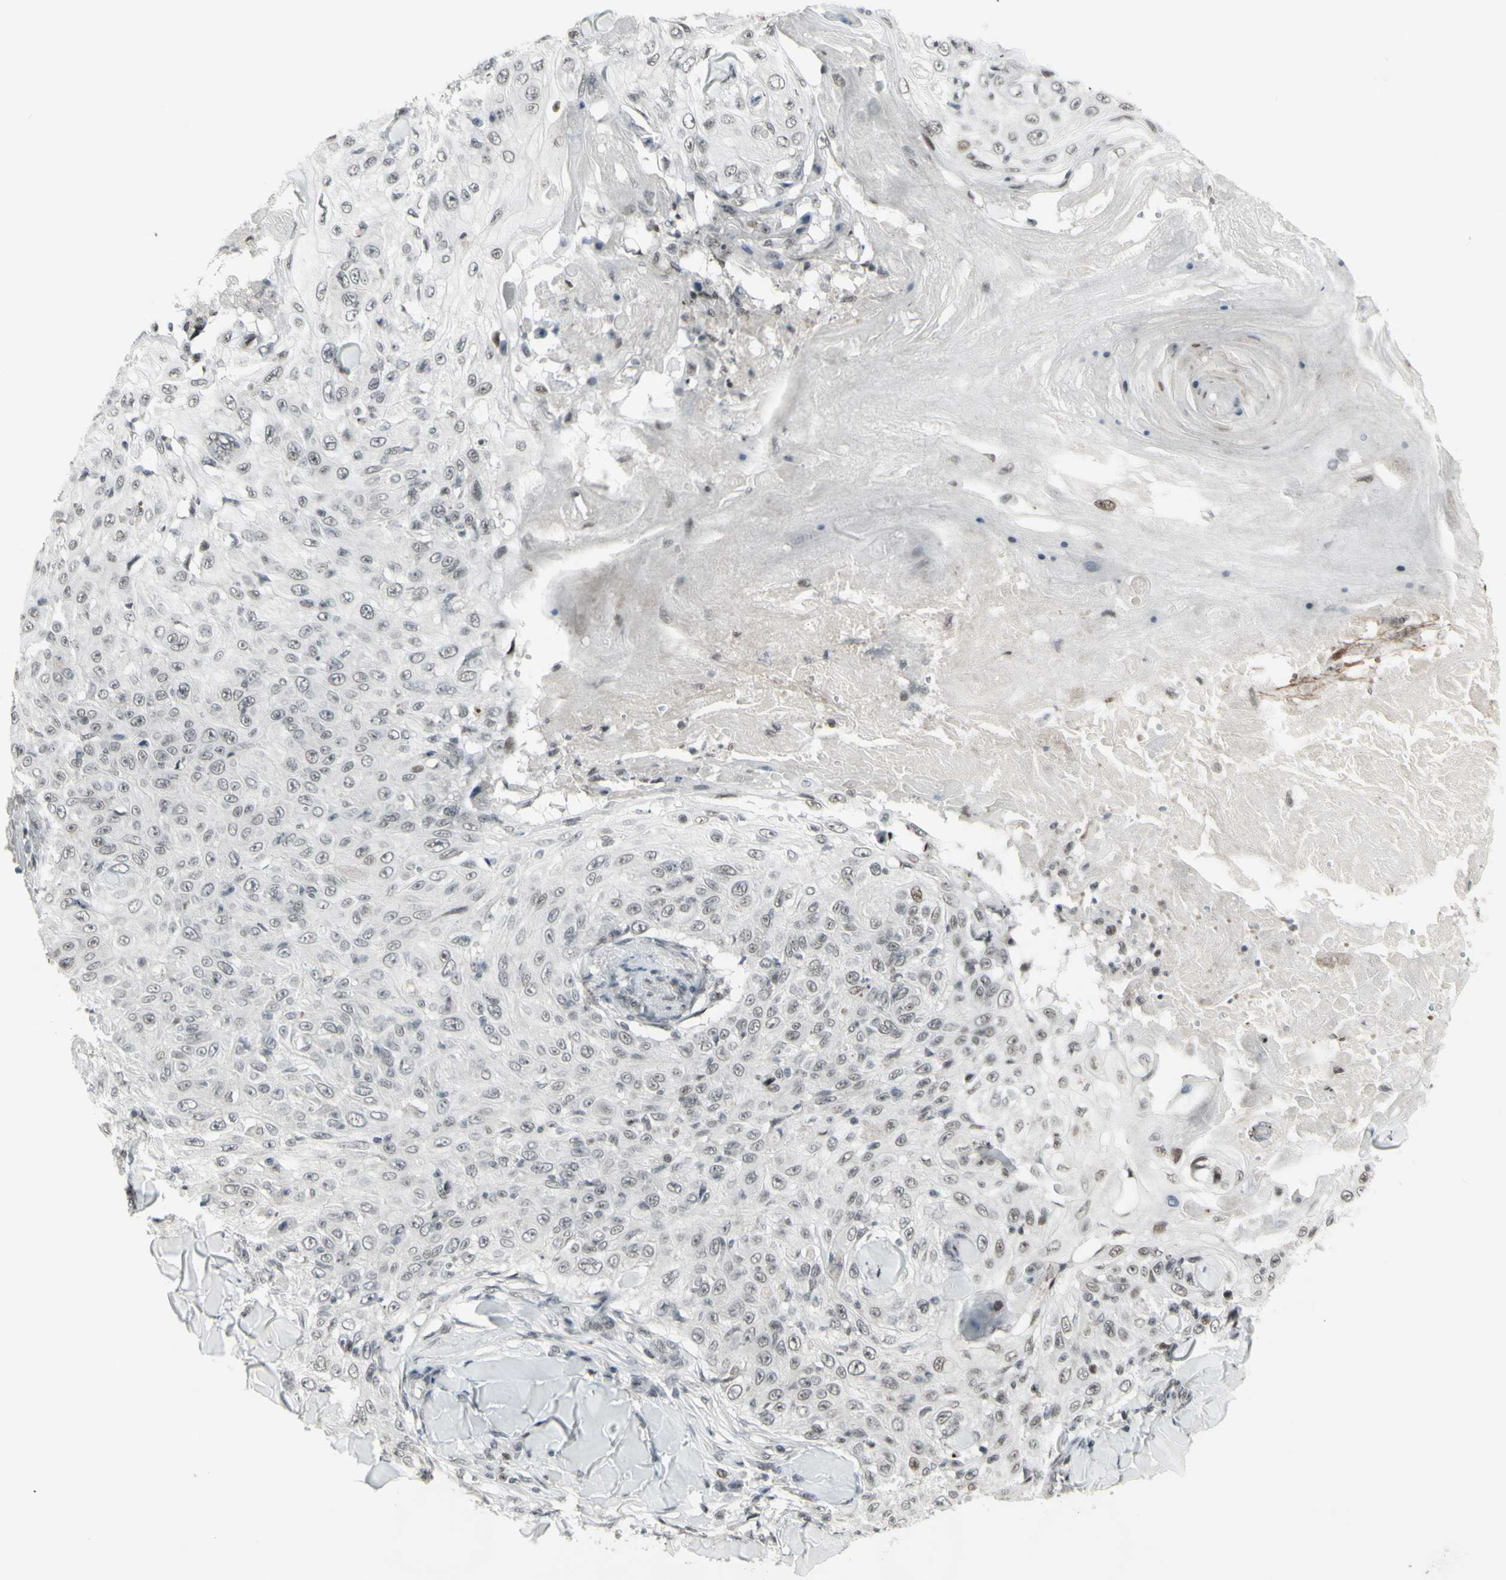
{"staining": {"intensity": "weak", "quantity": "25%-75%", "location": "nuclear"}, "tissue": "skin cancer", "cell_type": "Tumor cells", "image_type": "cancer", "snomed": [{"axis": "morphology", "description": "Squamous cell carcinoma, NOS"}, {"axis": "topography", "description": "Skin"}], "caption": "Immunohistochemical staining of skin cancer reveals weak nuclear protein expression in approximately 25%-75% of tumor cells.", "gene": "SUPT6H", "patient": {"sex": "male", "age": 86}}